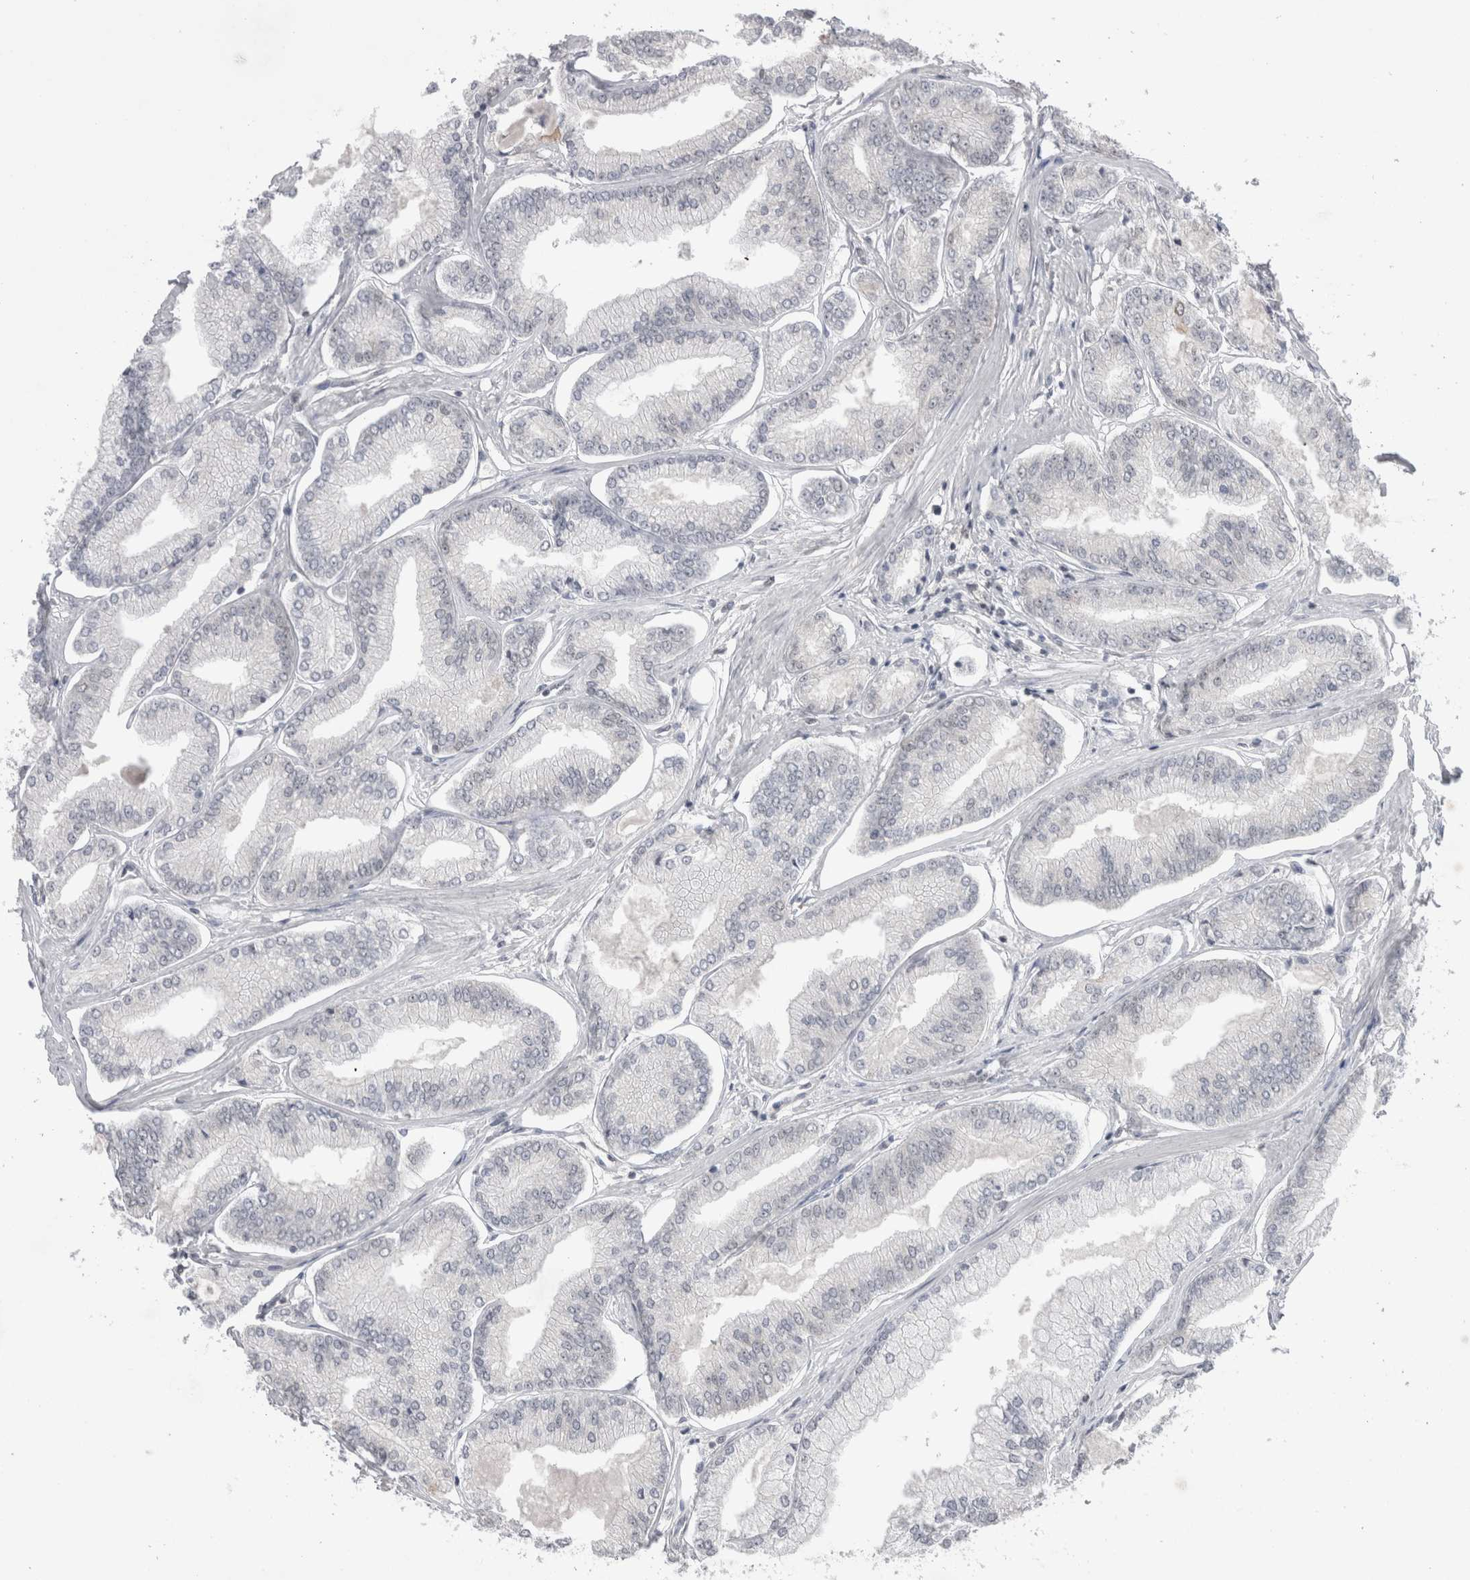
{"staining": {"intensity": "negative", "quantity": "none", "location": "none"}, "tissue": "prostate cancer", "cell_type": "Tumor cells", "image_type": "cancer", "snomed": [{"axis": "morphology", "description": "Adenocarcinoma, Low grade"}, {"axis": "topography", "description": "Prostate"}], "caption": "Tumor cells are negative for protein expression in human prostate cancer (low-grade adenocarcinoma).", "gene": "ZNF341", "patient": {"sex": "male", "age": 52}}